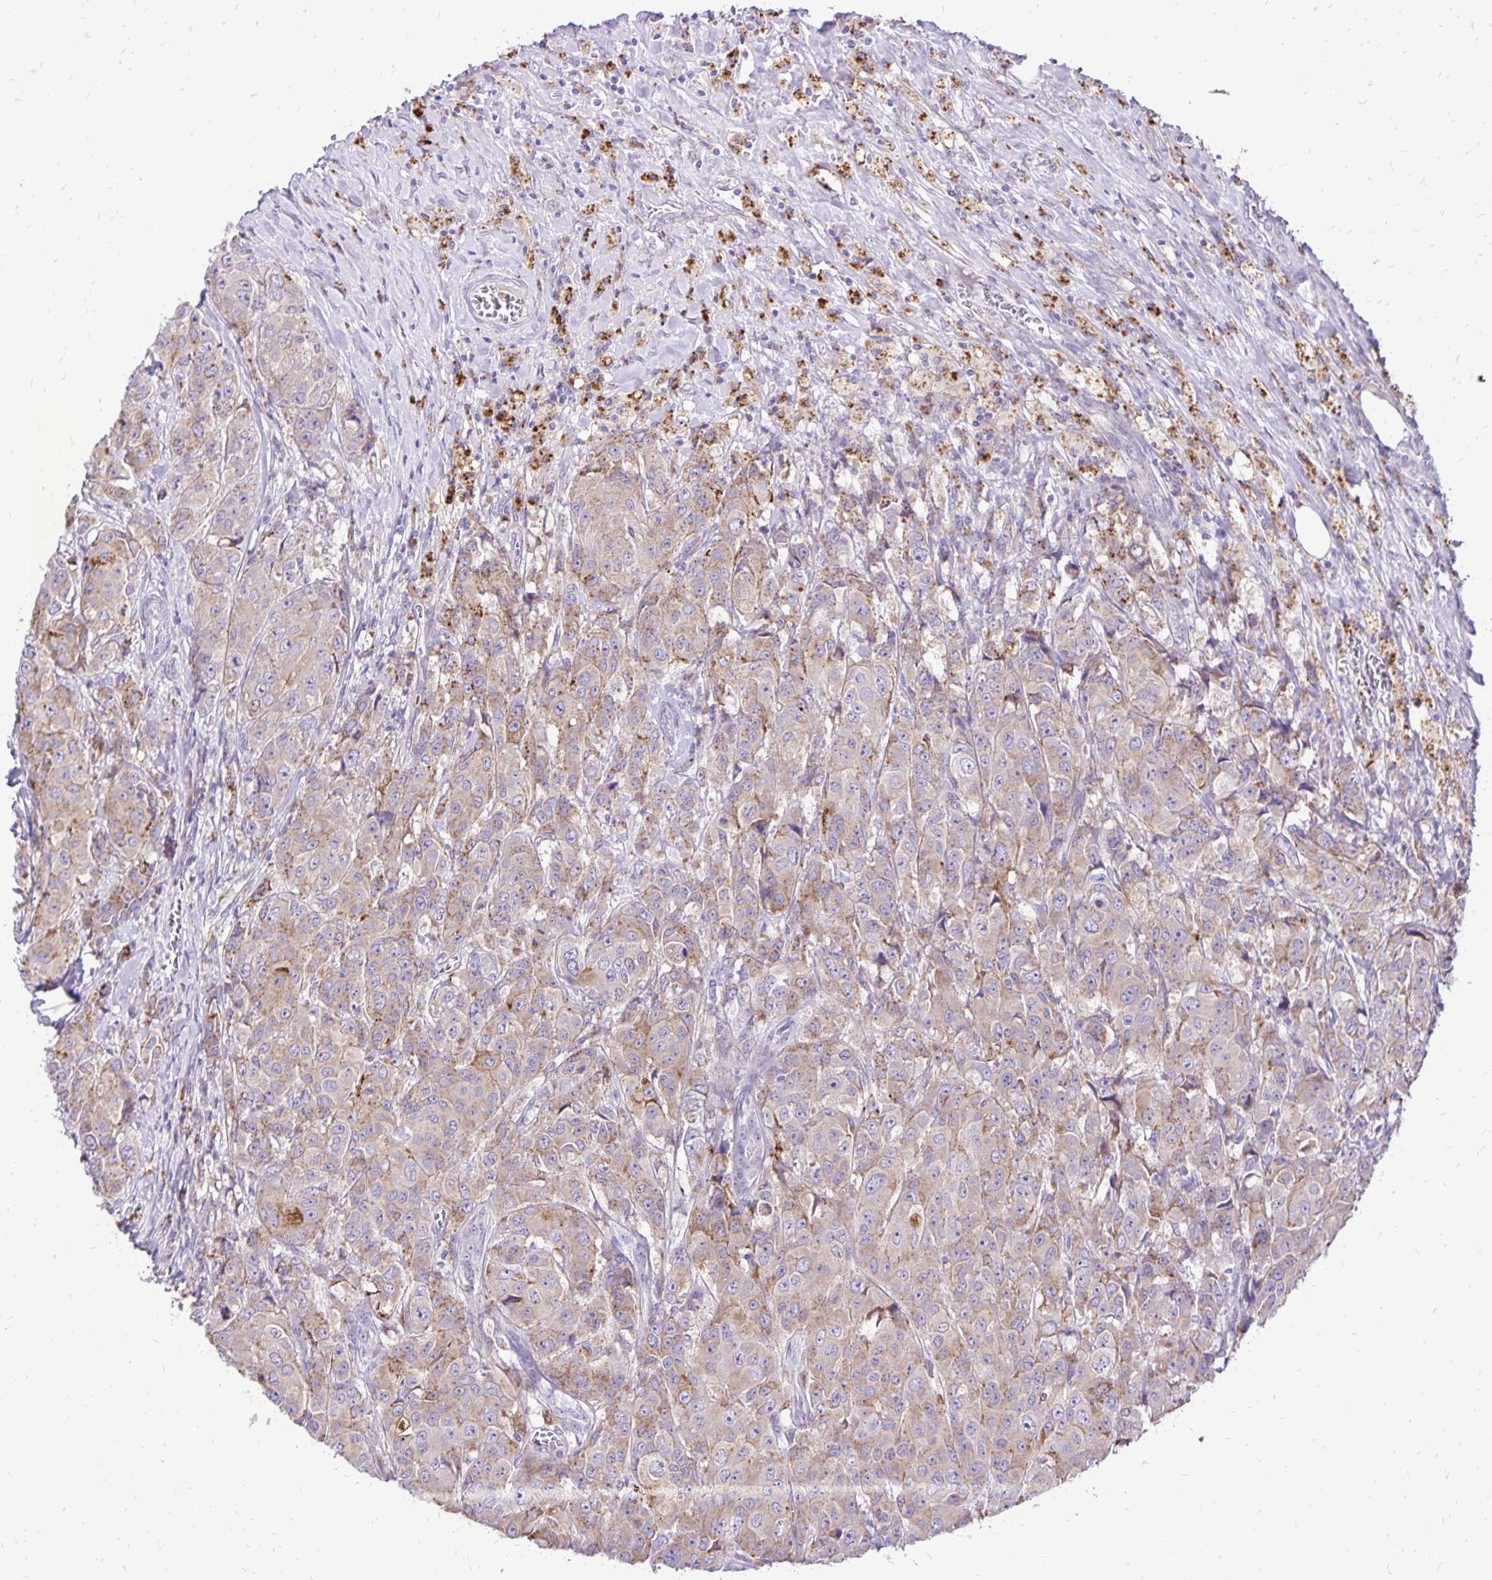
{"staining": {"intensity": "moderate", "quantity": ">75%", "location": "cytoplasmic/membranous"}, "tissue": "breast cancer", "cell_type": "Tumor cells", "image_type": "cancer", "snomed": [{"axis": "morphology", "description": "Normal tissue, NOS"}, {"axis": "morphology", "description": "Duct carcinoma"}, {"axis": "topography", "description": "Breast"}], "caption": "Breast cancer (invasive ductal carcinoma) tissue exhibits moderate cytoplasmic/membranous positivity in approximately >75% of tumor cells", "gene": "EIF5A", "patient": {"sex": "female", "age": 43}}